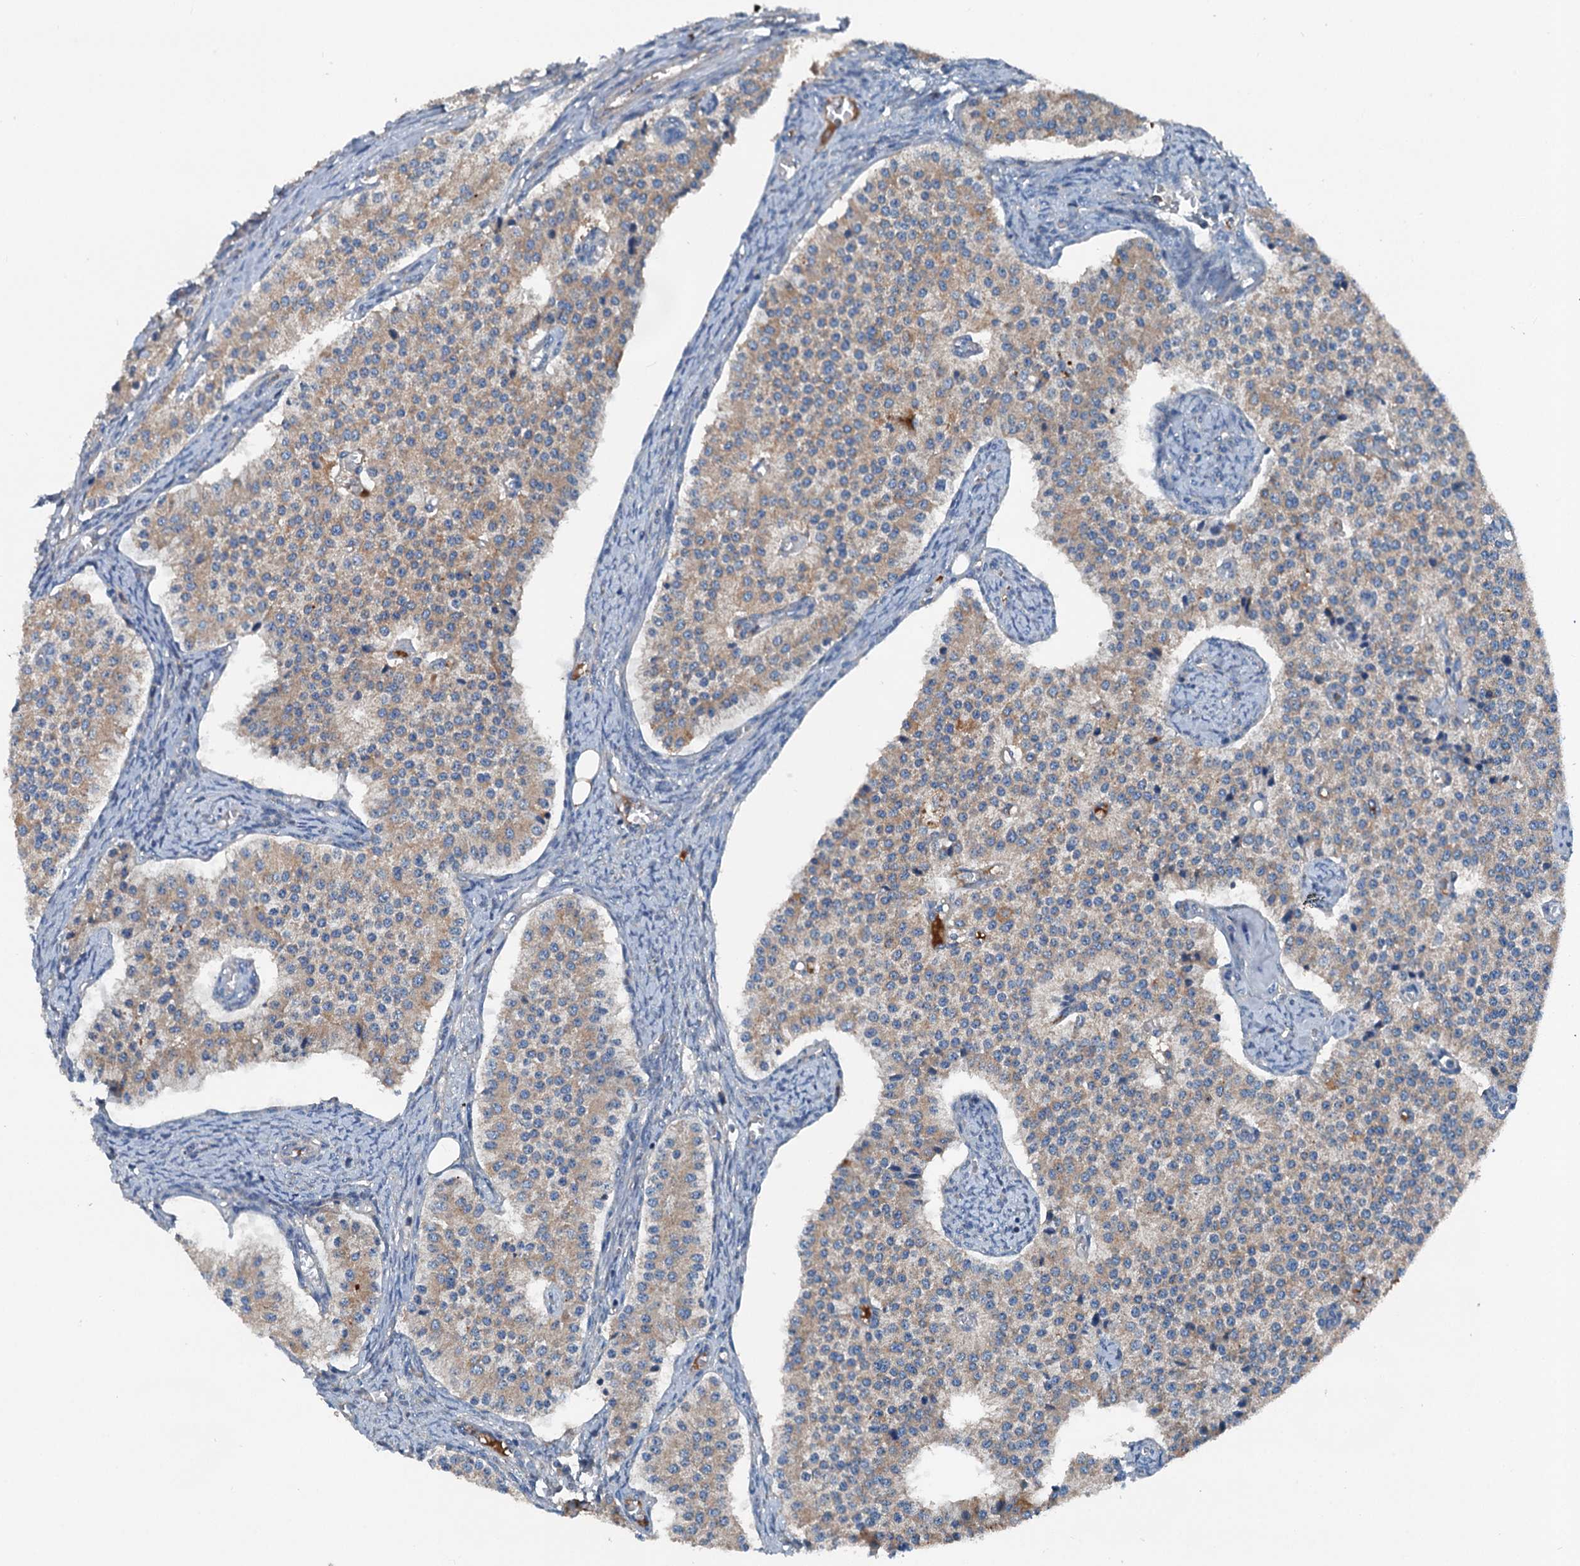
{"staining": {"intensity": "weak", "quantity": ">75%", "location": "cytoplasmic/membranous"}, "tissue": "carcinoid", "cell_type": "Tumor cells", "image_type": "cancer", "snomed": [{"axis": "morphology", "description": "Carcinoid, malignant, NOS"}, {"axis": "topography", "description": "Colon"}], "caption": "Tumor cells demonstrate low levels of weak cytoplasmic/membranous expression in approximately >75% of cells in human carcinoid.", "gene": "PDSS1", "patient": {"sex": "female", "age": 52}}